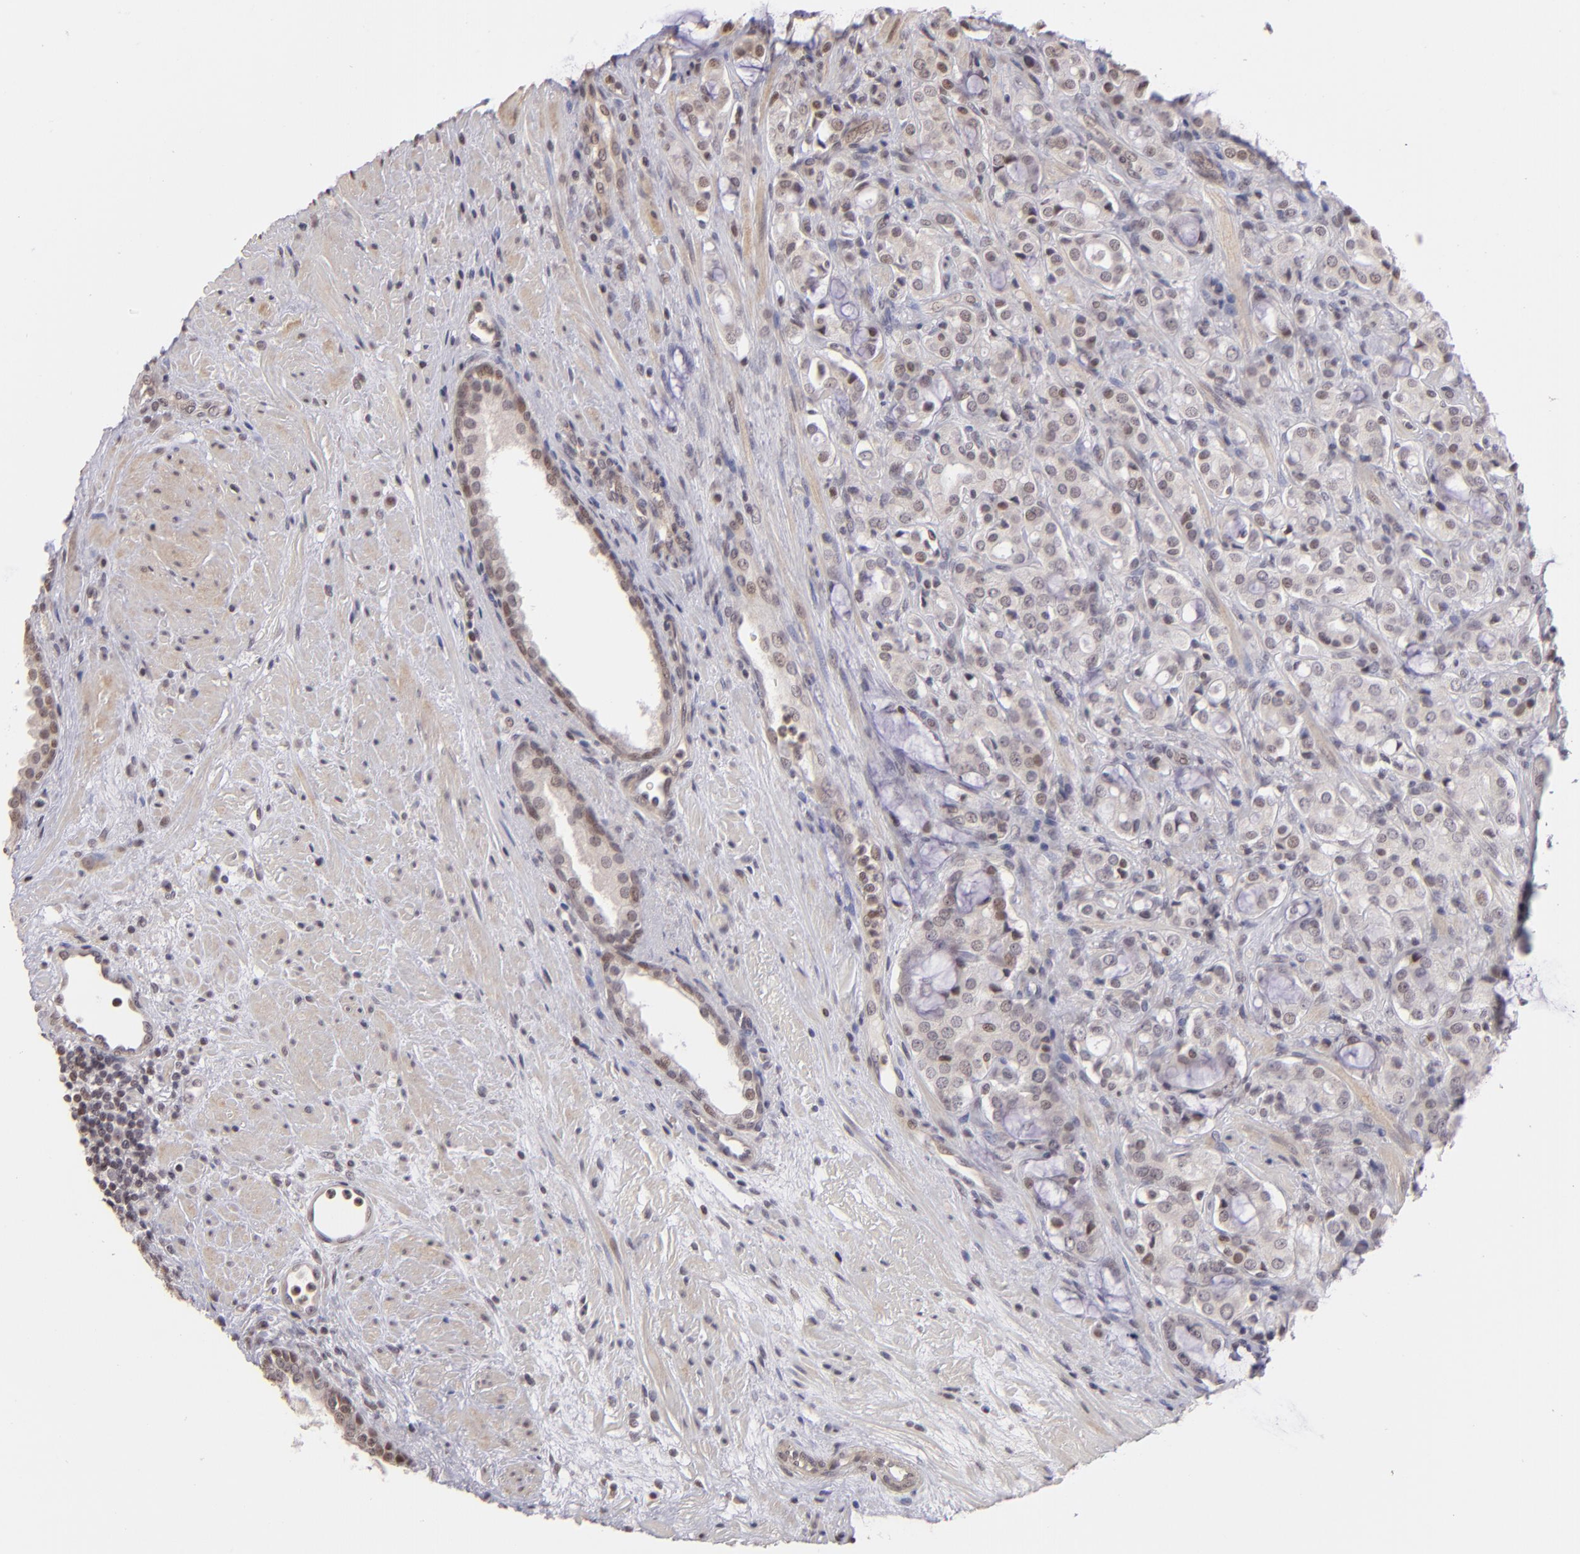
{"staining": {"intensity": "weak", "quantity": "<25%", "location": "nuclear"}, "tissue": "prostate cancer", "cell_type": "Tumor cells", "image_type": "cancer", "snomed": [{"axis": "morphology", "description": "Adenocarcinoma, High grade"}, {"axis": "topography", "description": "Prostate"}], "caption": "The photomicrograph reveals no staining of tumor cells in prostate cancer. The staining is performed using DAB brown chromogen with nuclei counter-stained in using hematoxylin.", "gene": "RARB", "patient": {"sex": "male", "age": 72}}